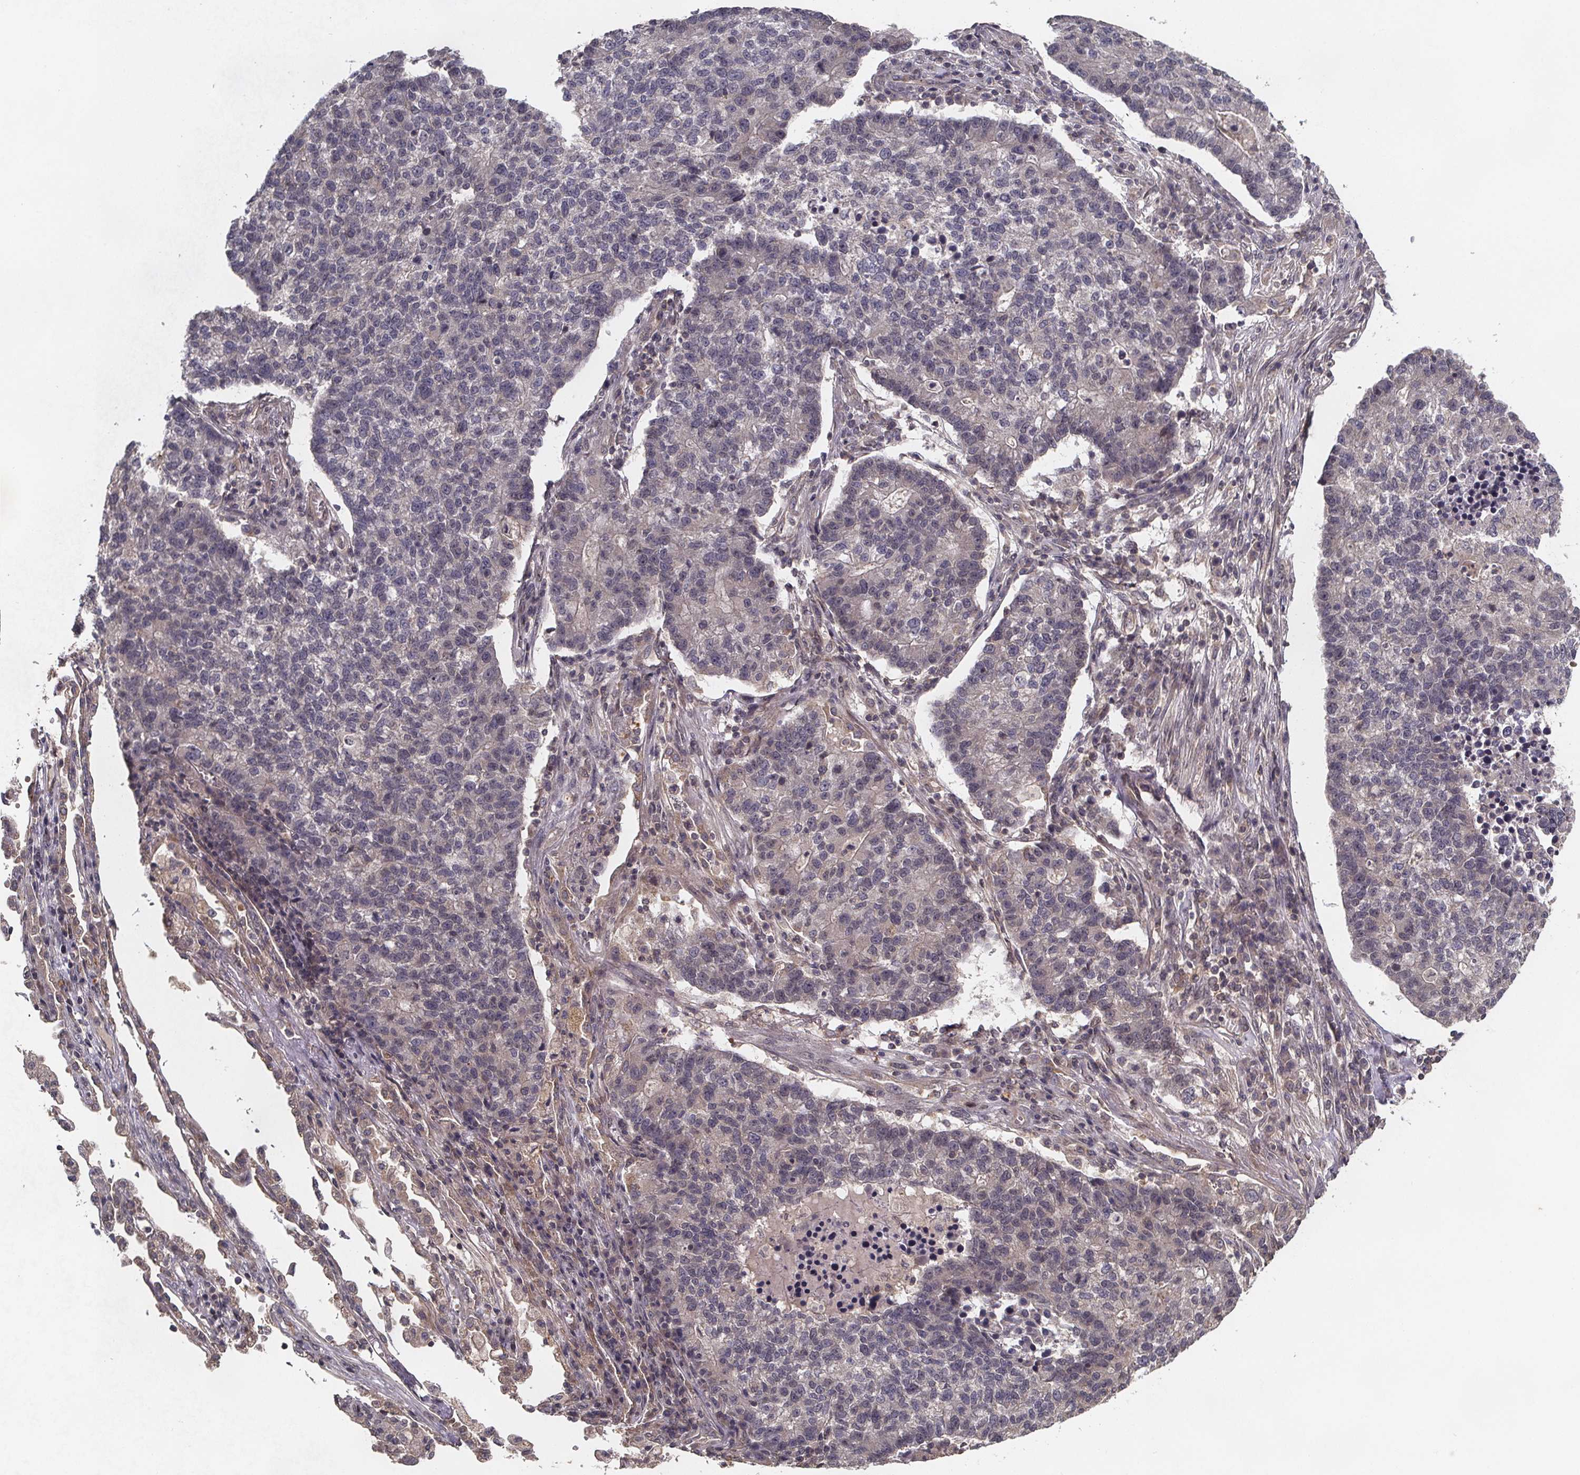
{"staining": {"intensity": "negative", "quantity": "none", "location": "none"}, "tissue": "lung cancer", "cell_type": "Tumor cells", "image_type": "cancer", "snomed": [{"axis": "morphology", "description": "Adenocarcinoma, NOS"}, {"axis": "topography", "description": "Lung"}], "caption": "Immunohistochemistry histopathology image of neoplastic tissue: lung cancer (adenocarcinoma) stained with DAB (3,3'-diaminobenzidine) exhibits no significant protein positivity in tumor cells.", "gene": "PIERCE2", "patient": {"sex": "male", "age": 57}}